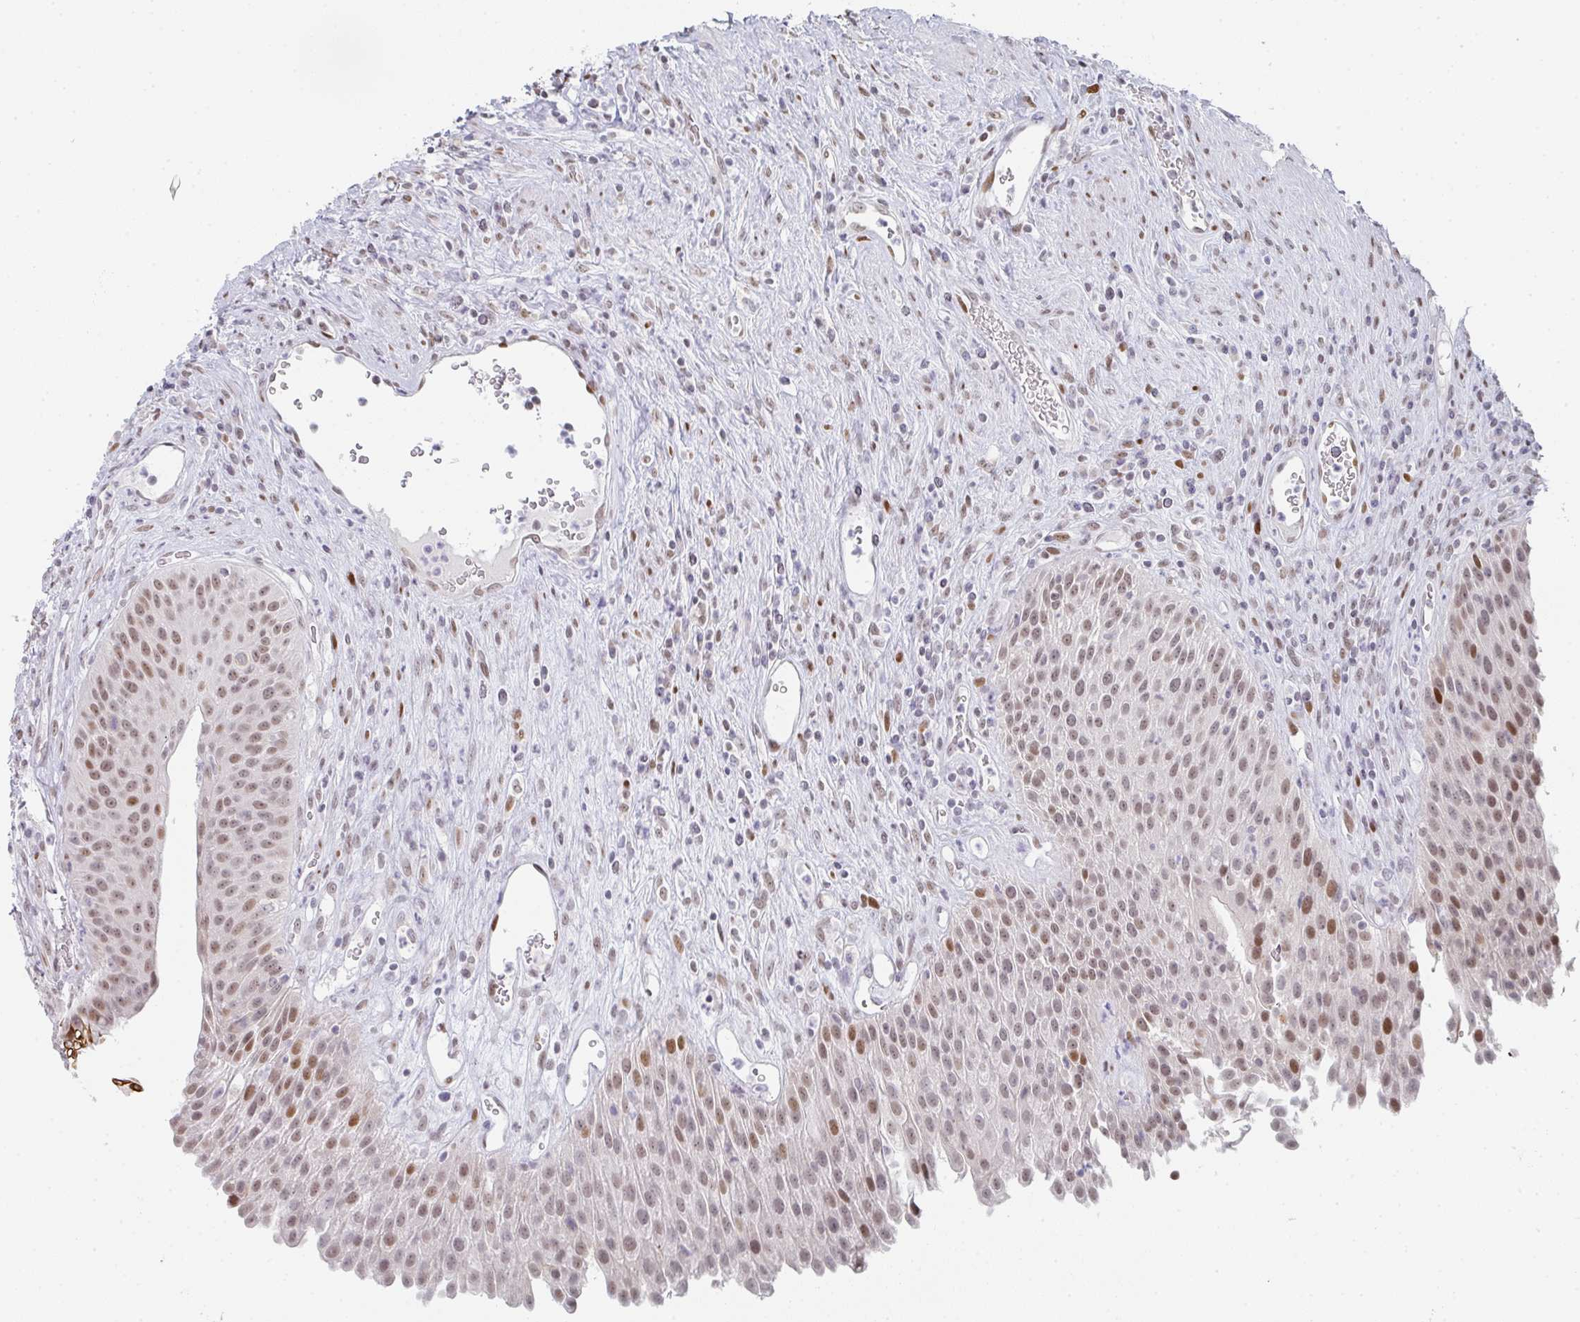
{"staining": {"intensity": "moderate", "quantity": "25%-75%", "location": "nuclear"}, "tissue": "urinary bladder", "cell_type": "Urothelial cells", "image_type": "normal", "snomed": [{"axis": "morphology", "description": "Normal tissue, NOS"}, {"axis": "topography", "description": "Urinary bladder"}], "caption": "Protein staining by immunohistochemistry shows moderate nuclear expression in about 25%-75% of urothelial cells in benign urinary bladder. (DAB = brown stain, brightfield microscopy at high magnification).", "gene": "POU2AF2", "patient": {"sex": "female", "age": 56}}